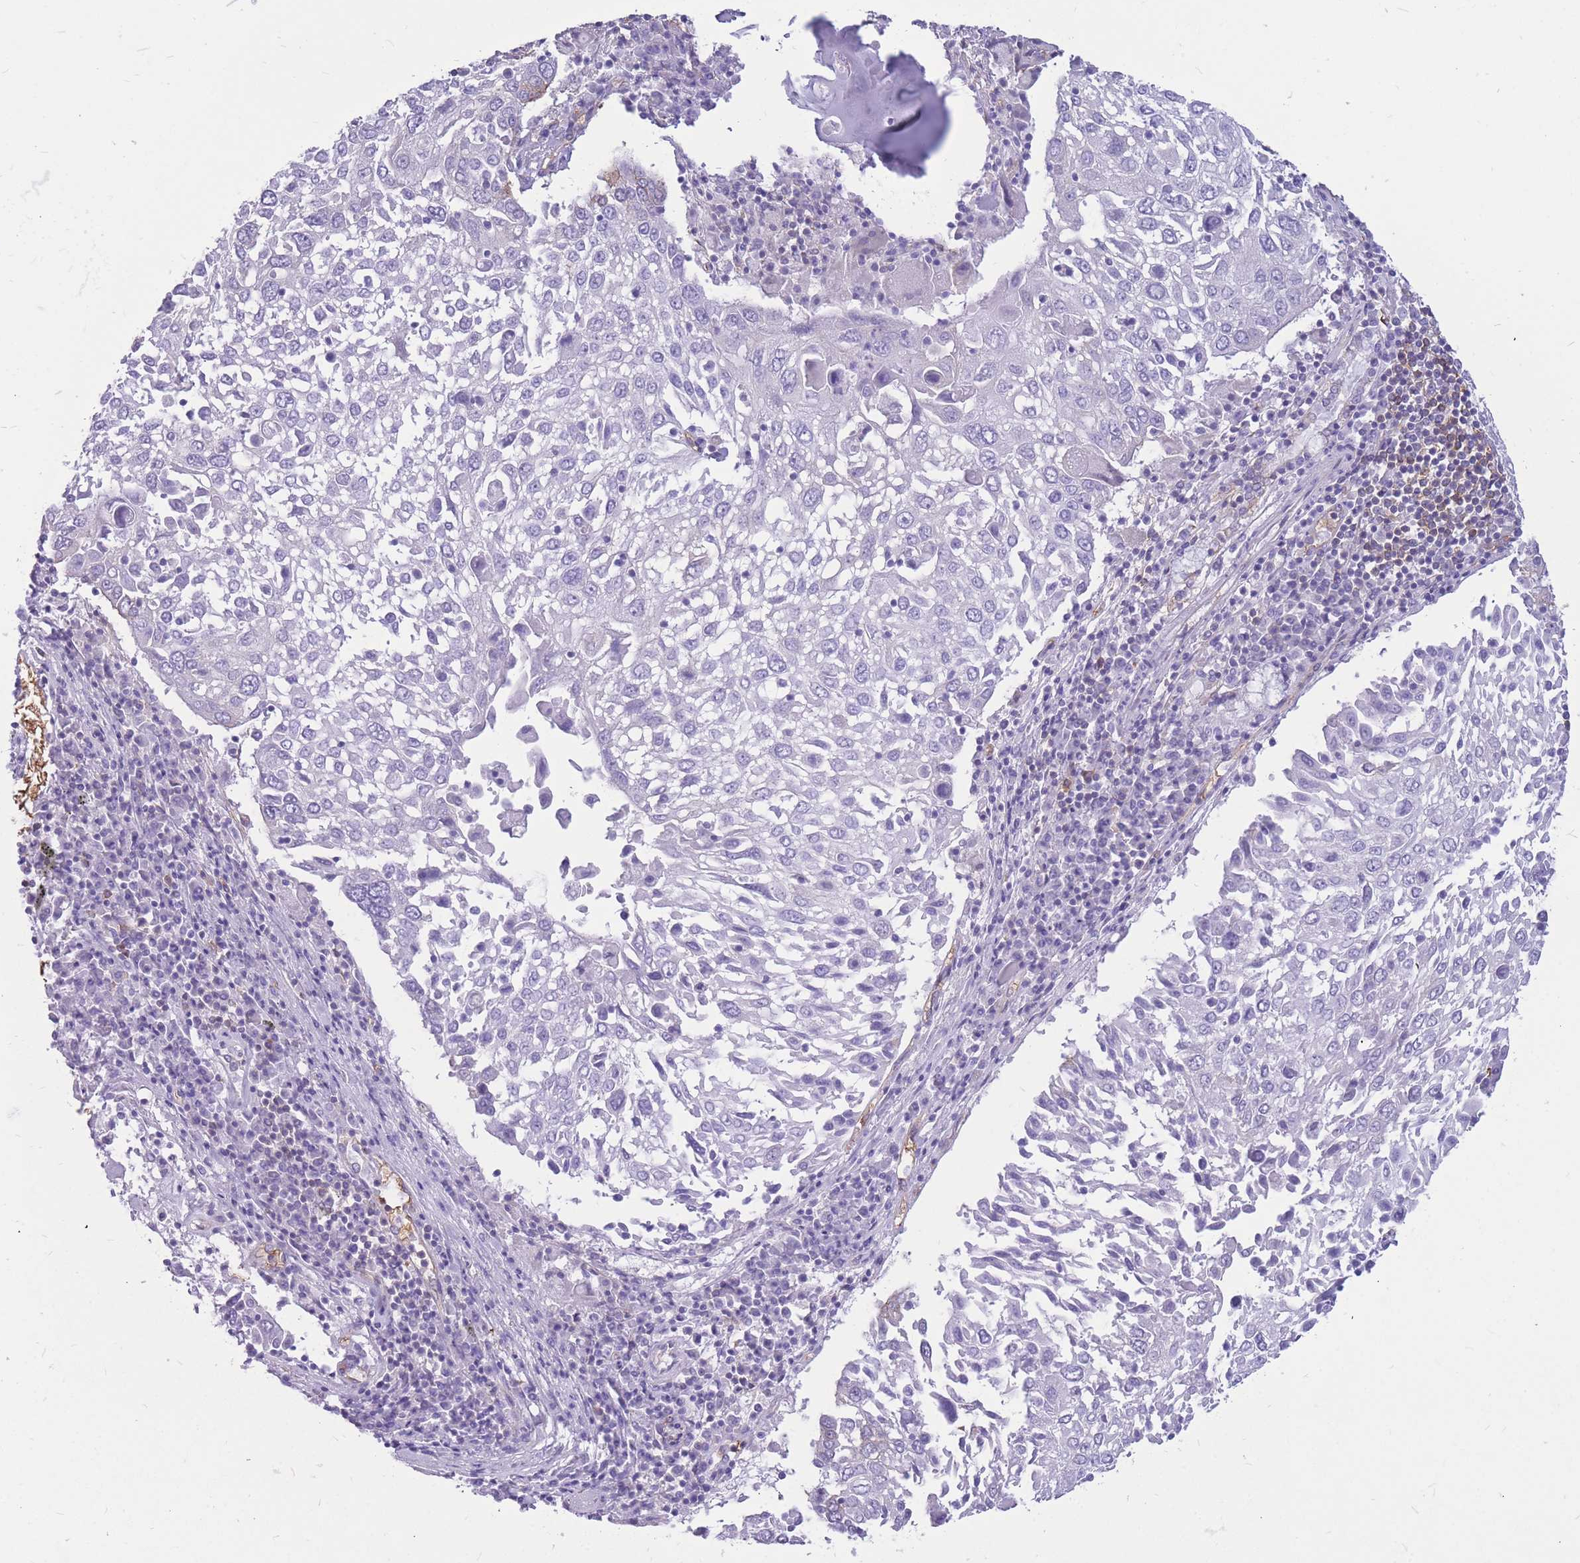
{"staining": {"intensity": "negative", "quantity": "none", "location": "none"}, "tissue": "lung cancer", "cell_type": "Tumor cells", "image_type": "cancer", "snomed": [{"axis": "morphology", "description": "Squamous cell carcinoma, NOS"}, {"axis": "topography", "description": "Lung"}], "caption": "Lung cancer was stained to show a protein in brown. There is no significant expression in tumor cells.", "gene": "ADD2", "patient": {"sex": "male", "age": 65}}